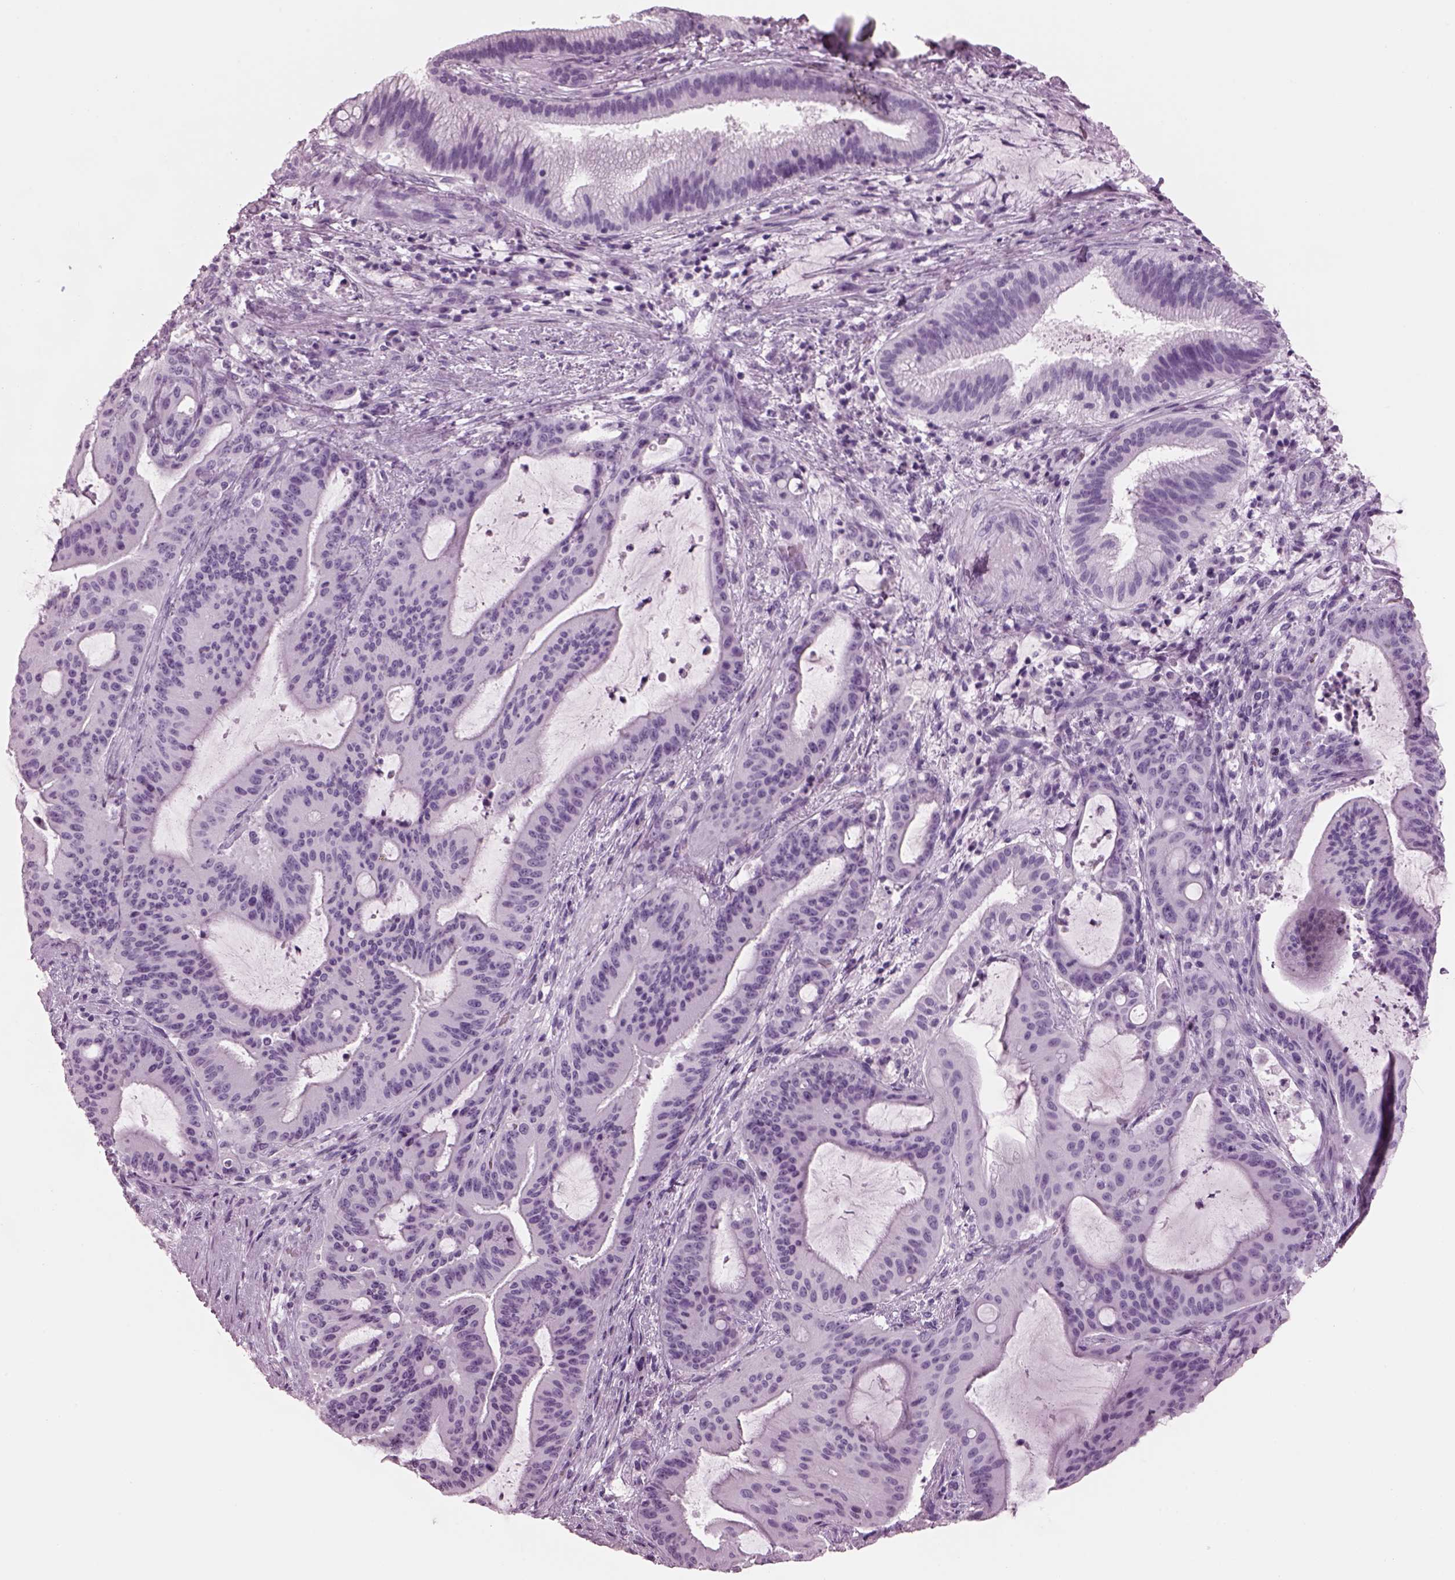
{"staining": {"intensity": "negative", "quantity": "none", "location": "none"}, "tissue": "liver cancer", "cell_type": "Tumor cells", "image_type": "cancer", "snomed": [{"axis": "morphology", "description": "Cholangiocarcinoma"}, {"axis": "topography", "description": "Liver"}], "caption": "Tumor cells are negative for protein expression in human cholangiocarcinoma (liver).", "gene": "PACRG", "patient": {"sex": "female", "age": 73}}